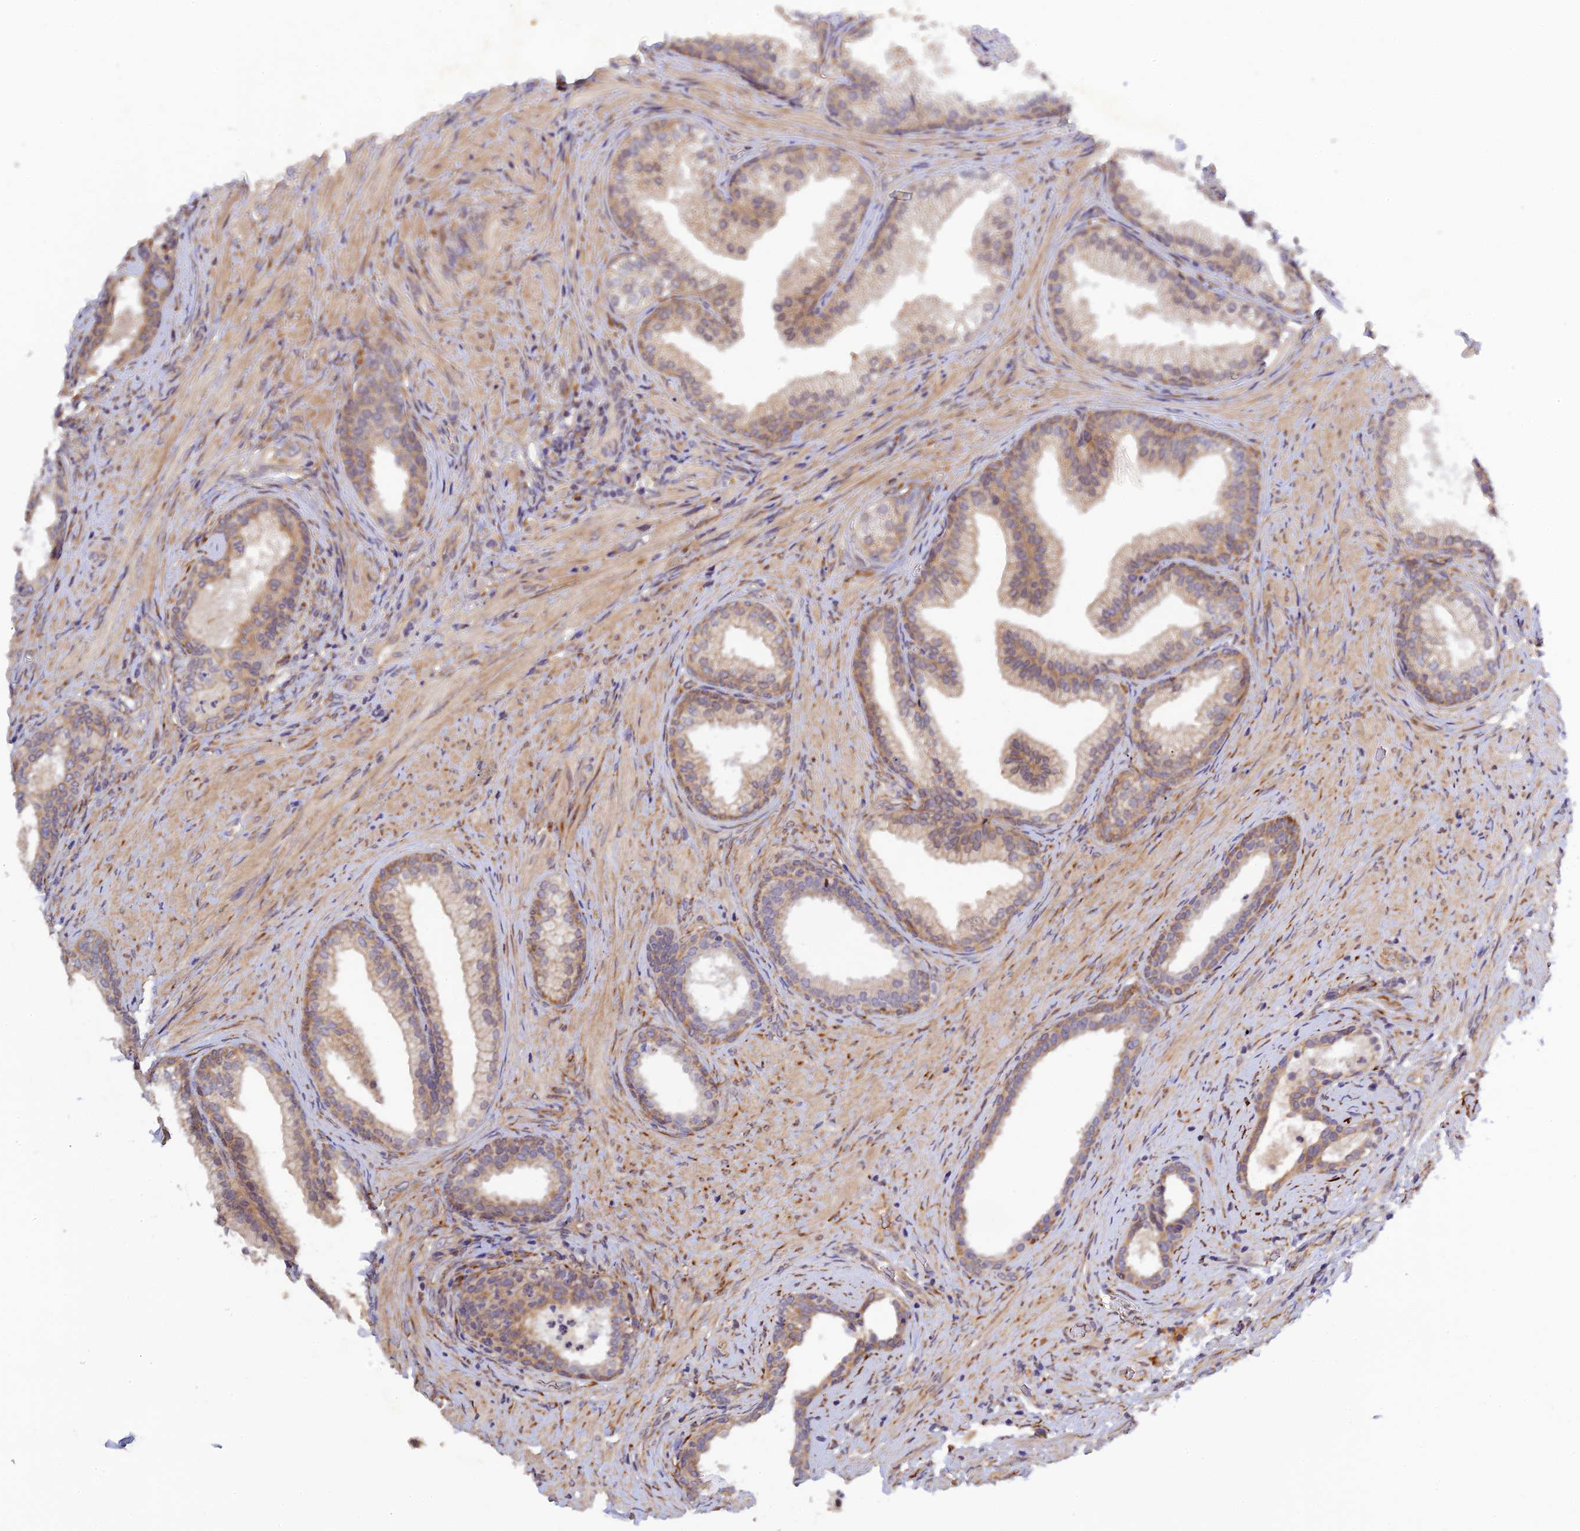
{"staining": {"intensity": "moderate", "quantity": "<25%", "location": "cytoplasmic/membranous"}, "tissue": "prostate", "cell_type": "Glandular cells", "image_type": "normal", "snomed": [{"axis": "morphology", "description": "Normal tissue, NOS"}, {"axis": "topography", "description": "Prostate"}], "caption": "Immunohistochemistry (IHC) of unremarkable prostate shows low levels of moderate cytoplasmic/membranous expression in about <25% of glandular cells. (DAB (3,3'-diaminobenzidine) = brown stain, brightfield microscopy at high magnification).", "gene": "P3H3", "patient": {"sex": "male", "age": 76}}